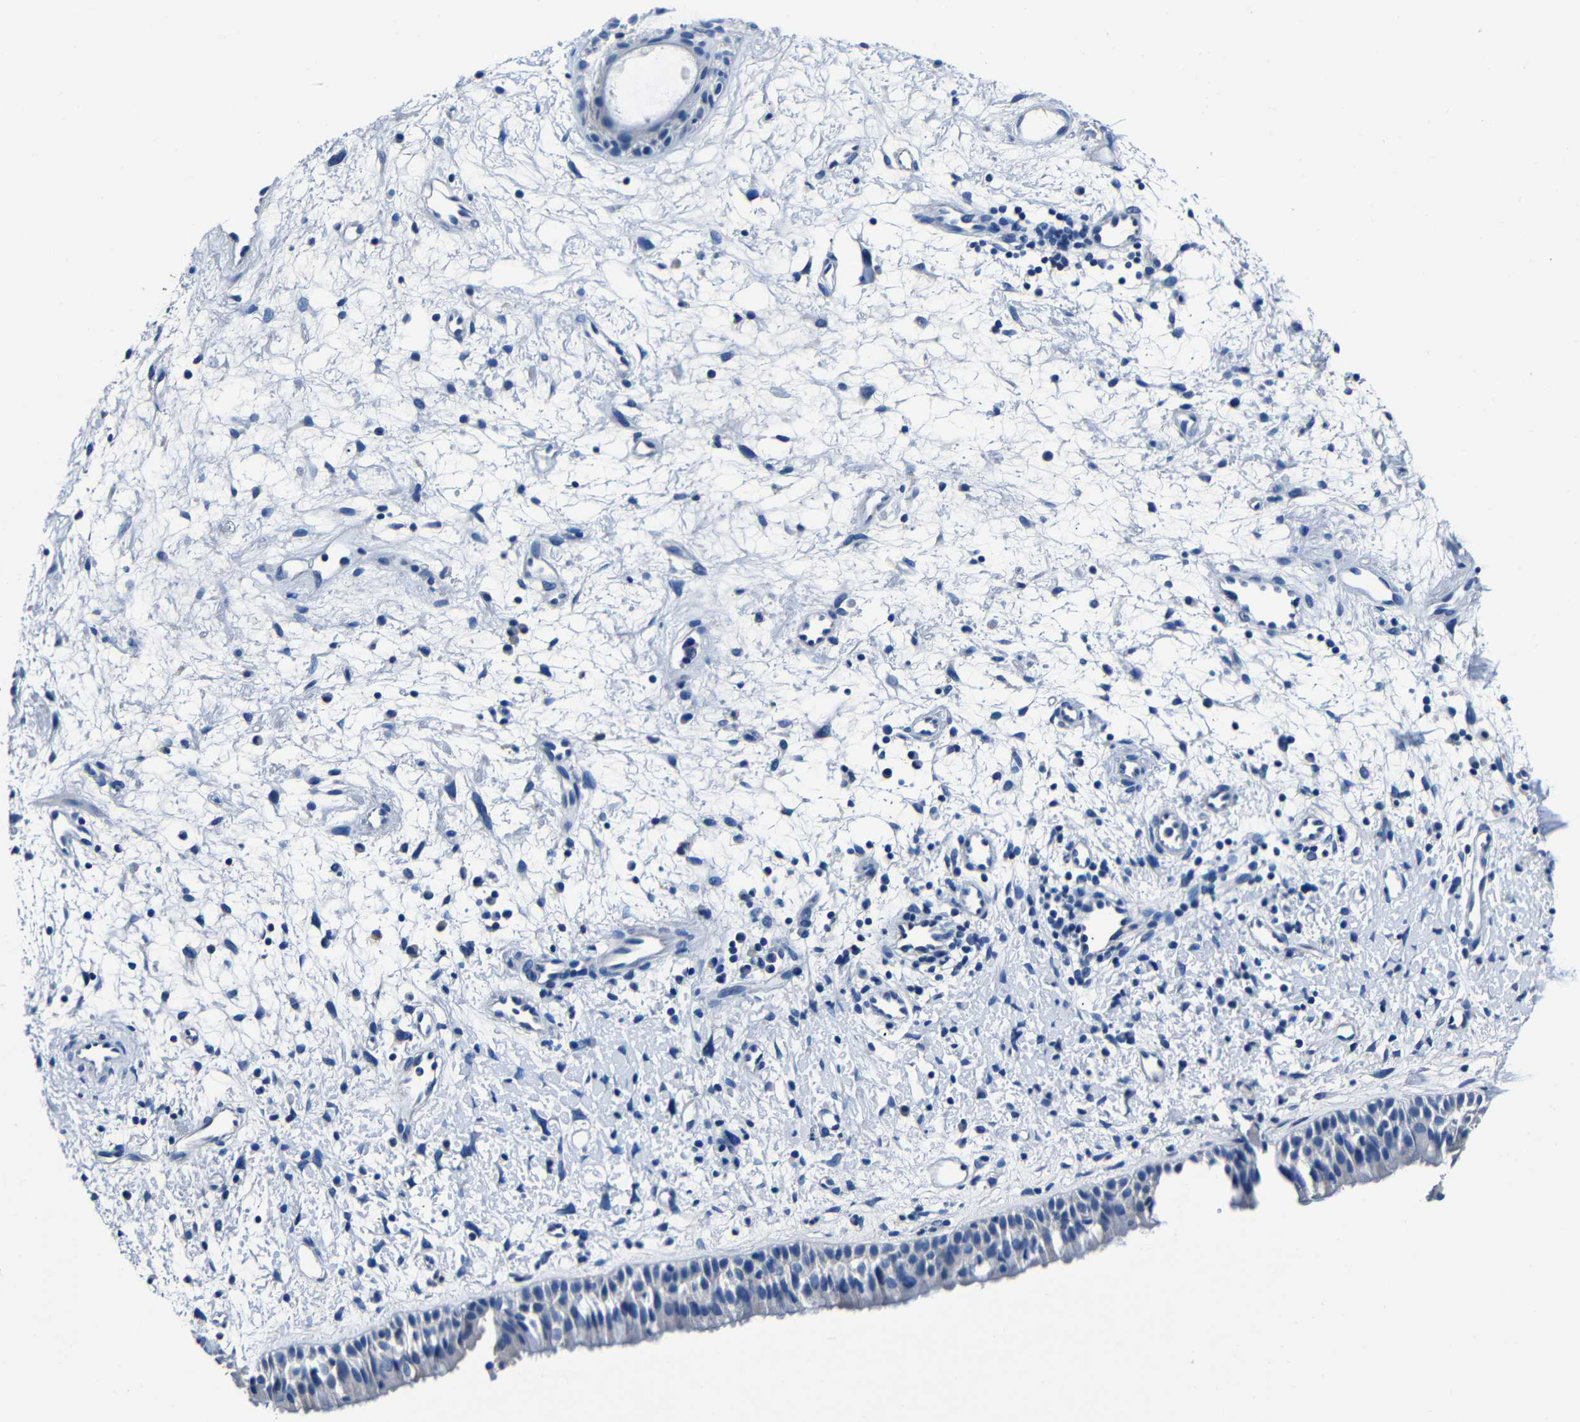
{"staining": {"intensity": "negative", "quantity": "none", "location": "none"}, "tissue": "nasopharynx", "cell_type": "Respiratory epithelial cells", "image_type": "normal", "snomed": [{"axis": "morphology", "description": "Normal tissue, NOS"}, {"axis": "topography", "description": "Nasopharynx"}], "caption": "Immunohistochemical staining of unremarkable human nasopharynx exhibits no significant positivity in respiratory epithelial cells.", "gene": "NCMAP", "patient": {"sex": "male", "age": 22}}